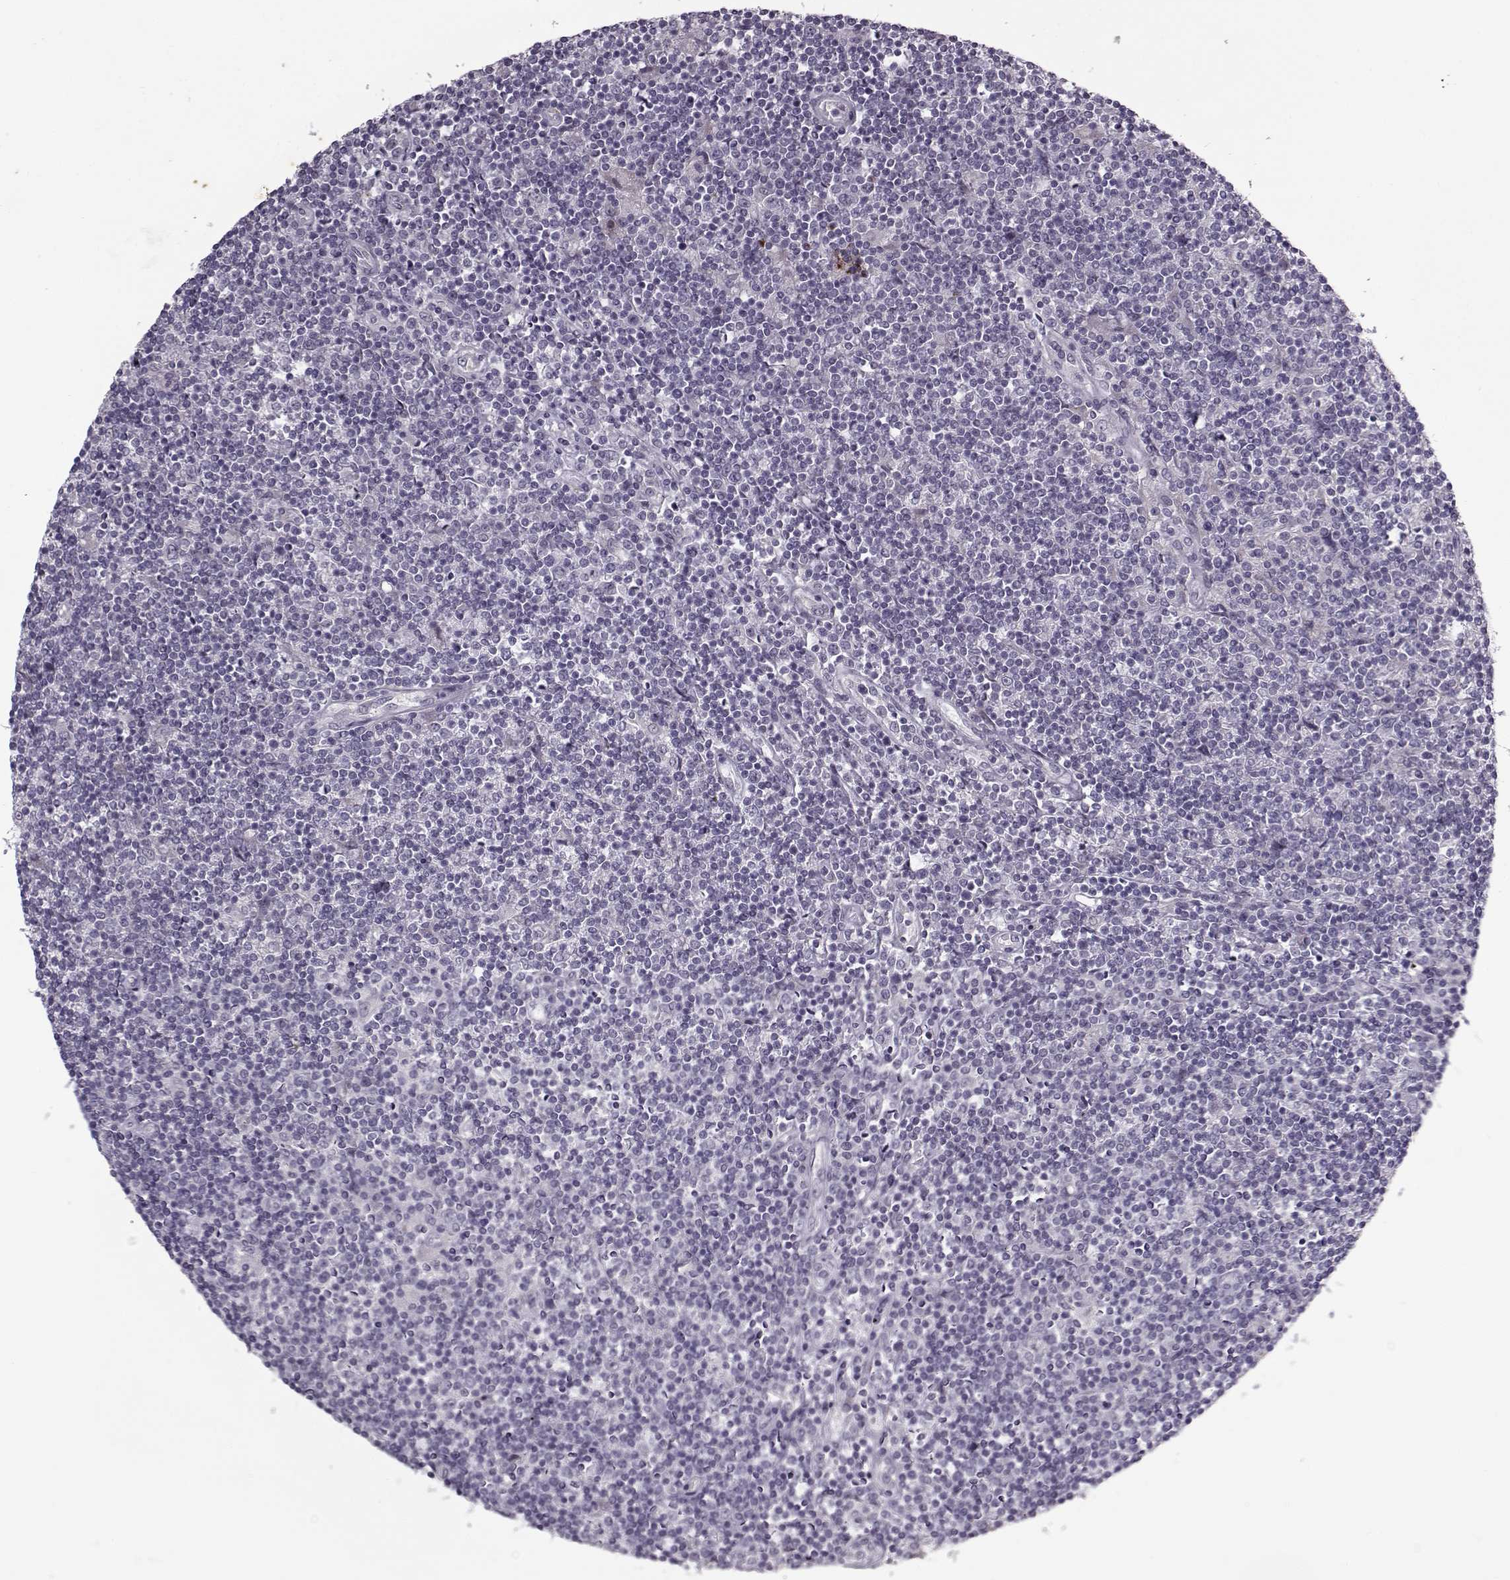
{"staining": {"intensity": "negative", "quantity": "none", "location": "none"}, "tissue": "lymphoma", "cell_type": "Tumor cells", "image_type": "cancer", "snomed": [{"axis": "morphology", "description": "Hodgkin's disease, NOS"}, {"axis": "topography", "description": "Lymph node"}], "caption": "Immunohistochemistry of human lymphoma displays no staining in tumor cells. Brightfield microscopy of IHC stained with DAB (brown) and hematoxylin (blue), captured at high magnification.", "gene": "KRT9", "patient": {"sex": "male", "age": 40}}